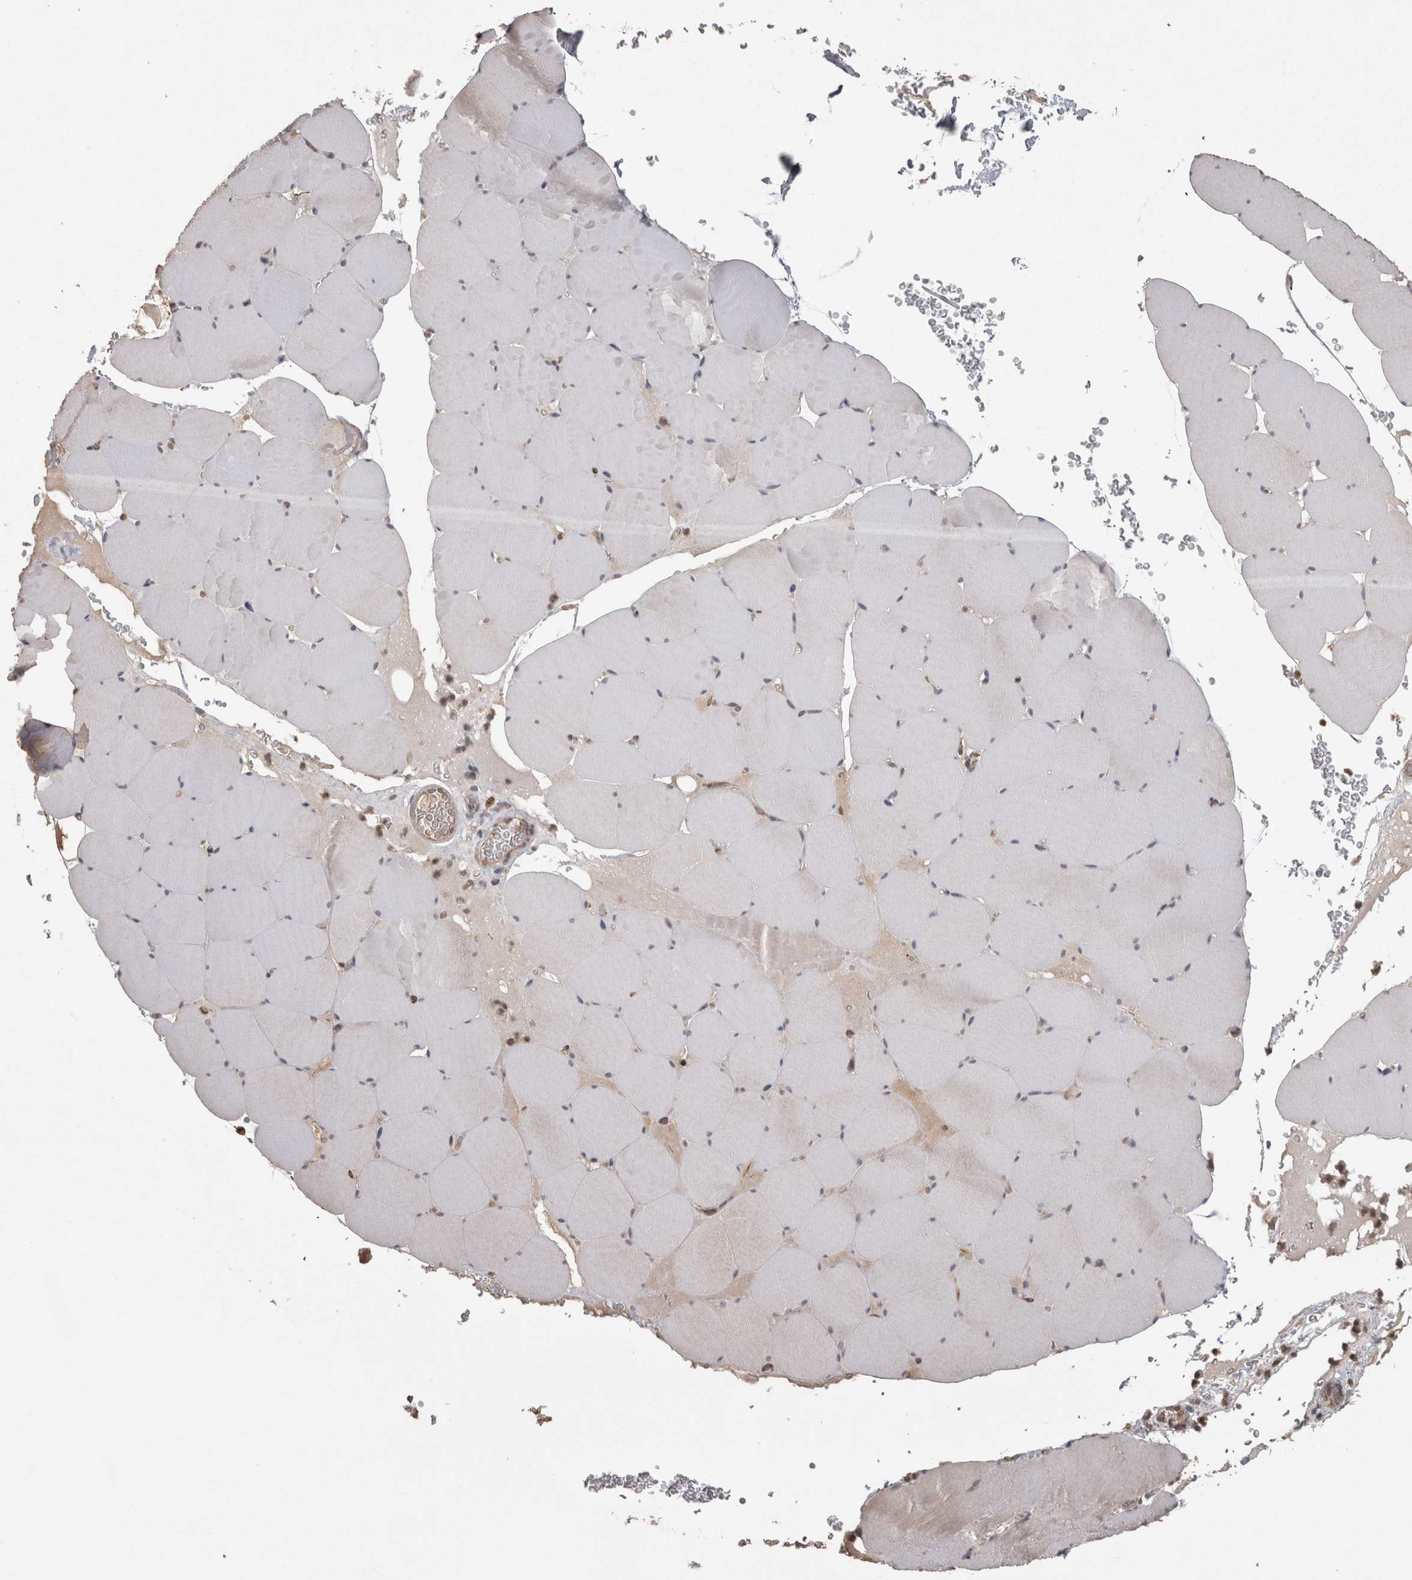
{"staining": {"intensity": "weak", "quantity": "<25%", "location": "cytoplasmic/membranous"}, "tissue": "skeletal muscle", "cell_type": "Myocytes", "image_type": "normal", "snomed": [{"axis": "morphology", "description": "Normal tissue, NOS"}, {"axis": "topography", "description": "Skeletal muscle"}], "caption": "Immunohistochemistry of unremarkable human skeletal muscle displays no expression in myocytes.", "gene": "PON2", "patient": {"sex": "male", "age": 62}}